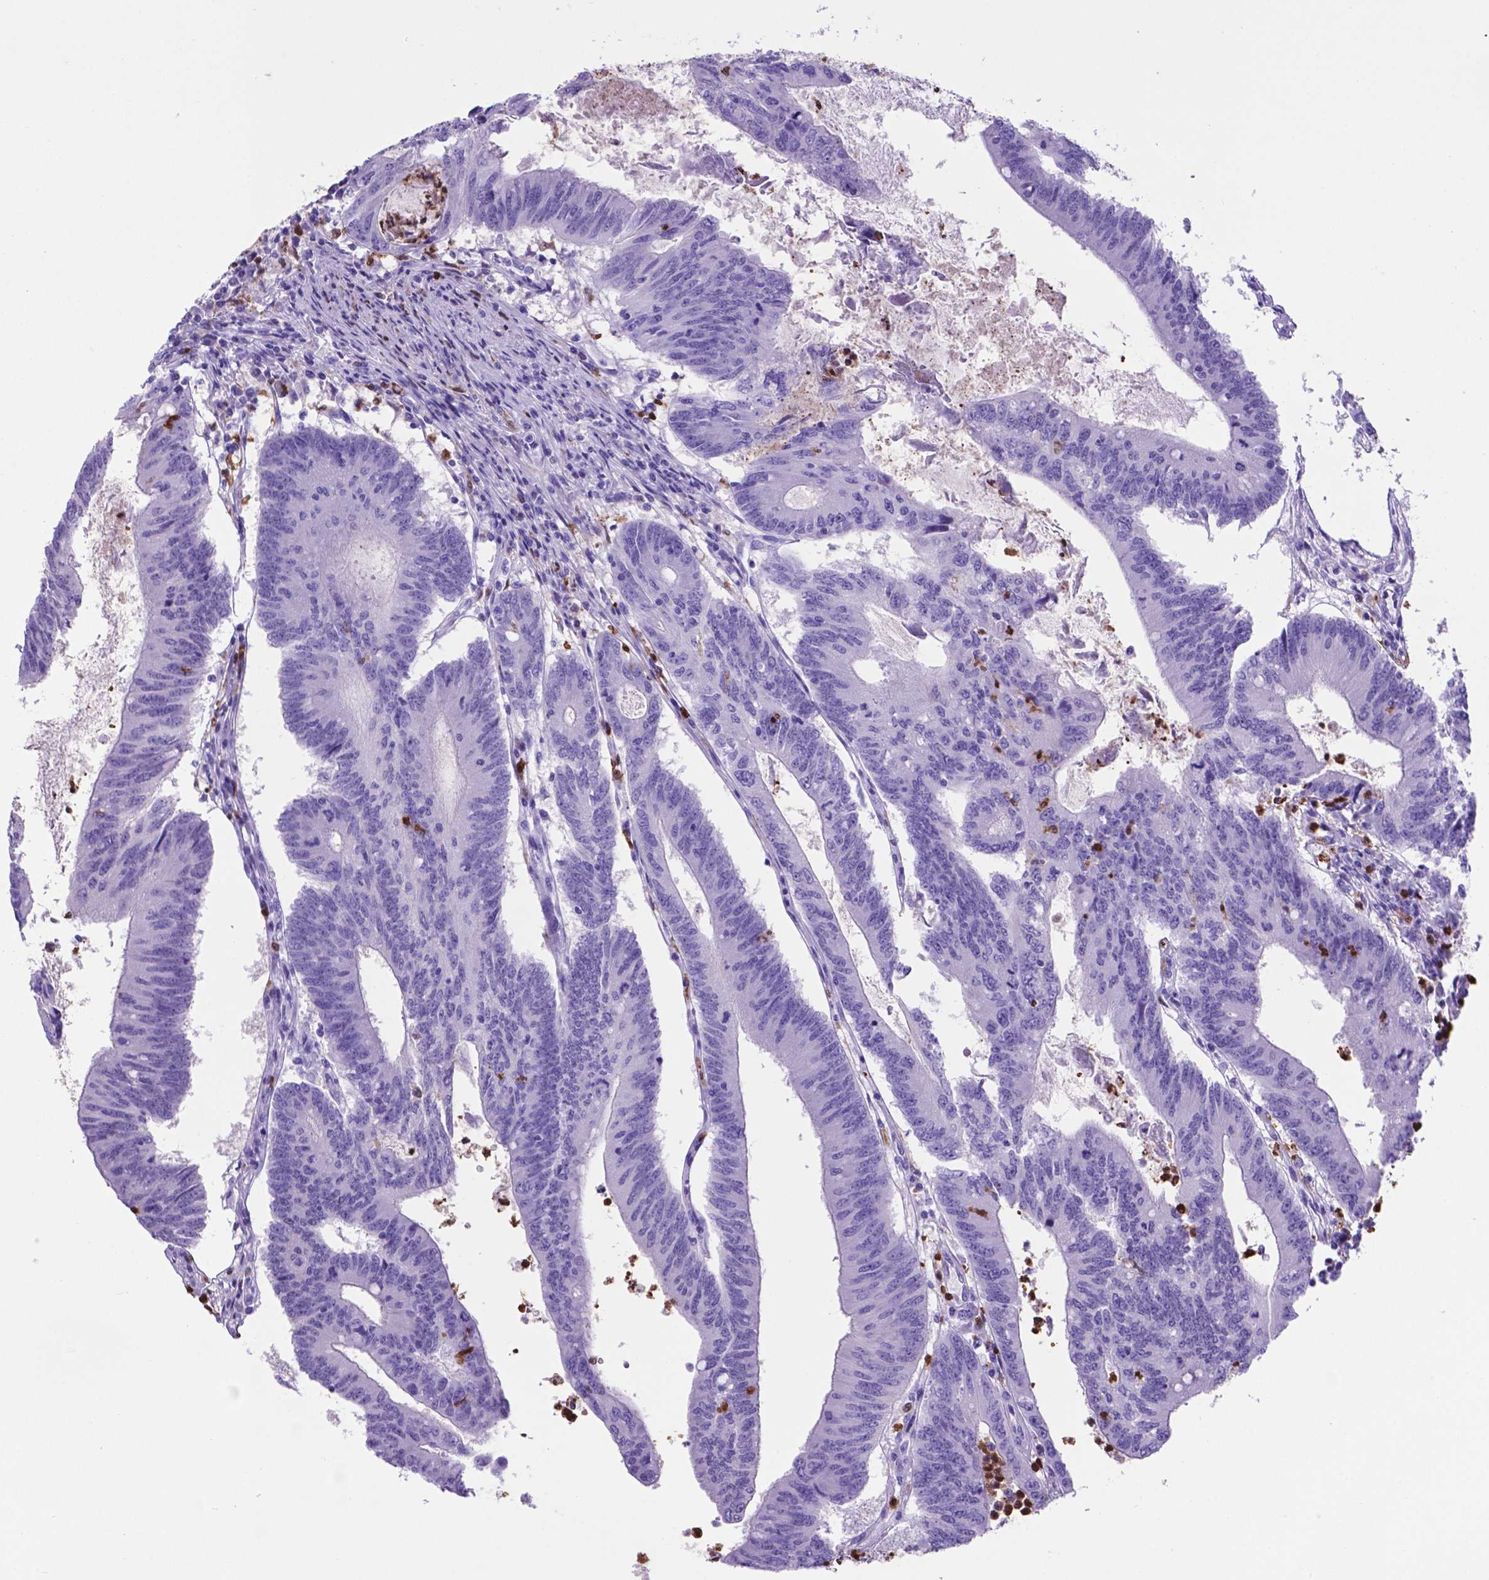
{"staining": {"intensity": "negative", "quantity": "none", "location": "none"}, "tissue": "colorectal cancer", "cell_type": "Tumor cells", "image_type": "cancer", "snomed": [{"axis": "morphology", "description": "Adenocarcinoma, NOS"}, {"axis": "topography", "description": "Colon"}], "caption": "This is an immunohistochemistry photomicrograph of human colorectal cancer. There is no staining in tumor cells.", "gene": "LZTR1", "patient": {"sex": "female", "age": 70}}